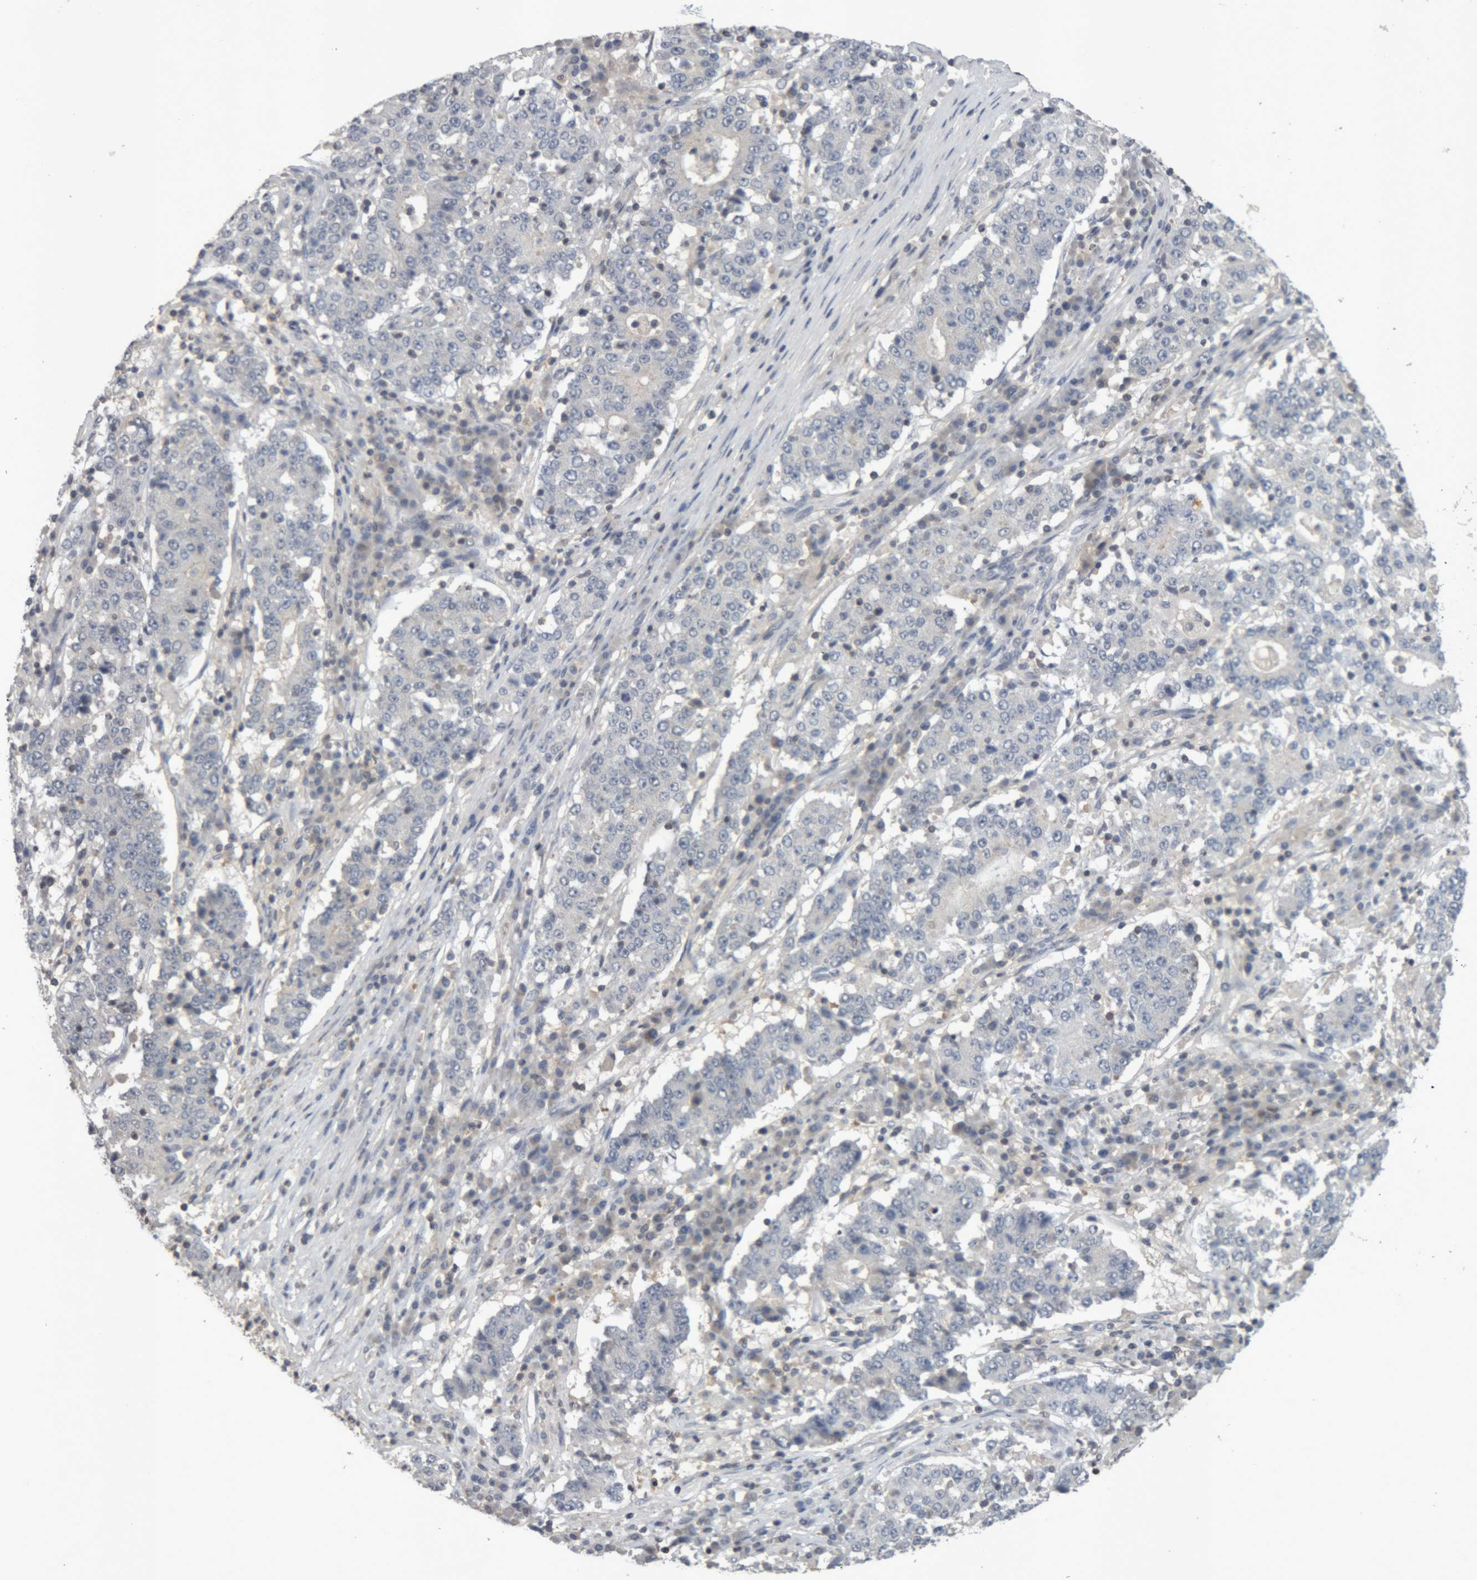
{"staining": {"intensity": "negative", "quantity": "none", "location": "none"}, "tissue": "stomach cancer", "cell_type": "Tumor cells", "image_type": "cancer", "snomed": [{"axis": "morphology", "description": "Adenocarcinoma, NOS"}, {"axis": "topography", "description": "Stomach"}], "caption": "A histopathology image of human stomach adenocarcinoma is negative for staining in tumor cells.", "gene": "NFATC2", "patient": {"sex": "male", "age": 59}}